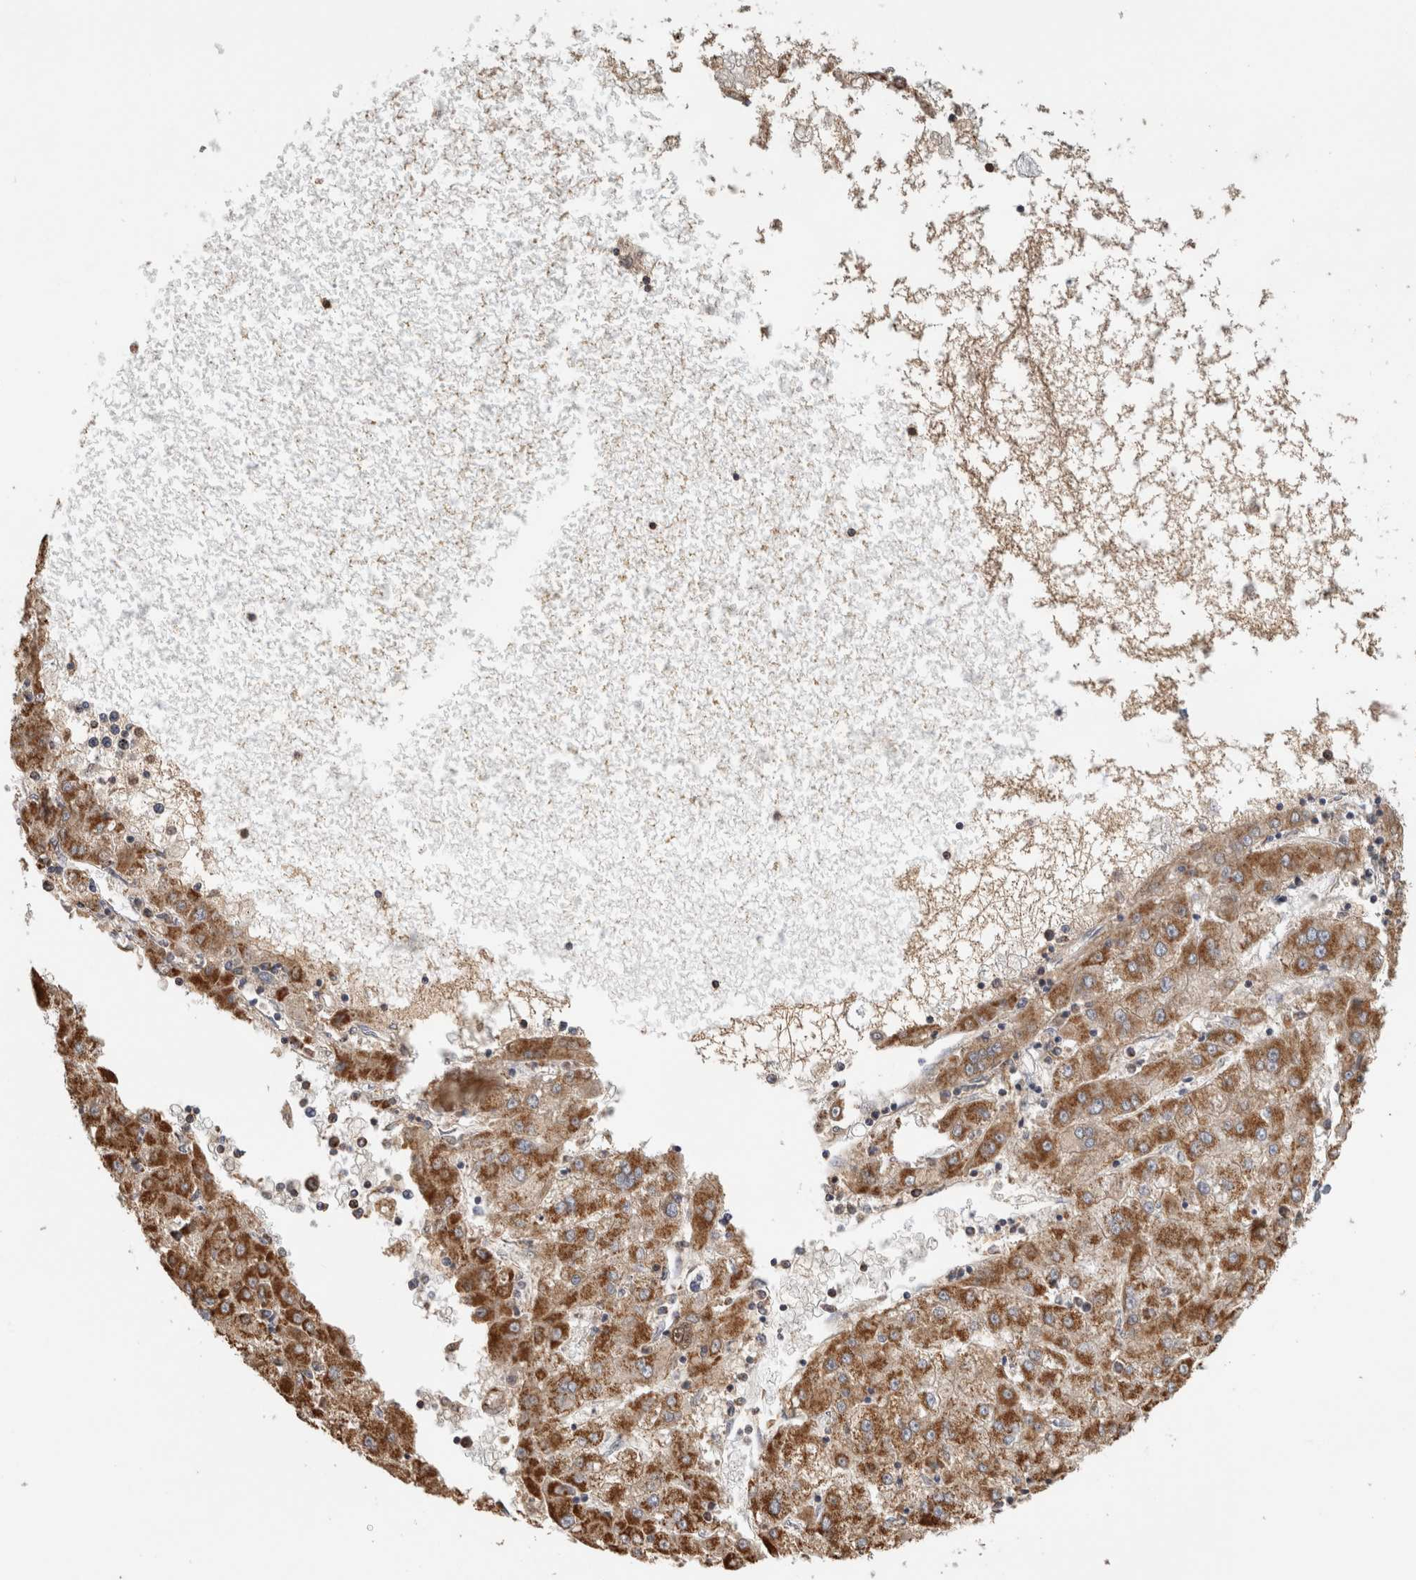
{"staining": {"intensity": "moderate", "quantity": ">75%", "location": "cytoplasmic/membranous"}, "tissue": "liver cancer", "cell_type": "Tumor cells", "image_type": "cancer", "snomed": [{"axis": "morphology", "description": "Carcinoma, Hepatocellular, NOS"}, {"axis": "topography", "description": "Liver"}], "caption": "Immunohistochemical staining of liver cancer (hepatocellular carcinoma) displays medium levels of moderate cytoplasmic/membranous staining in approximately >75% of tumor cells. Using DAB (brown) and hematoxylin (blue) stains, captured at high magnification using brightfield microscopy.", "gene": "ST8SIA1", "patient": {"sex": "male", "age": 72}}